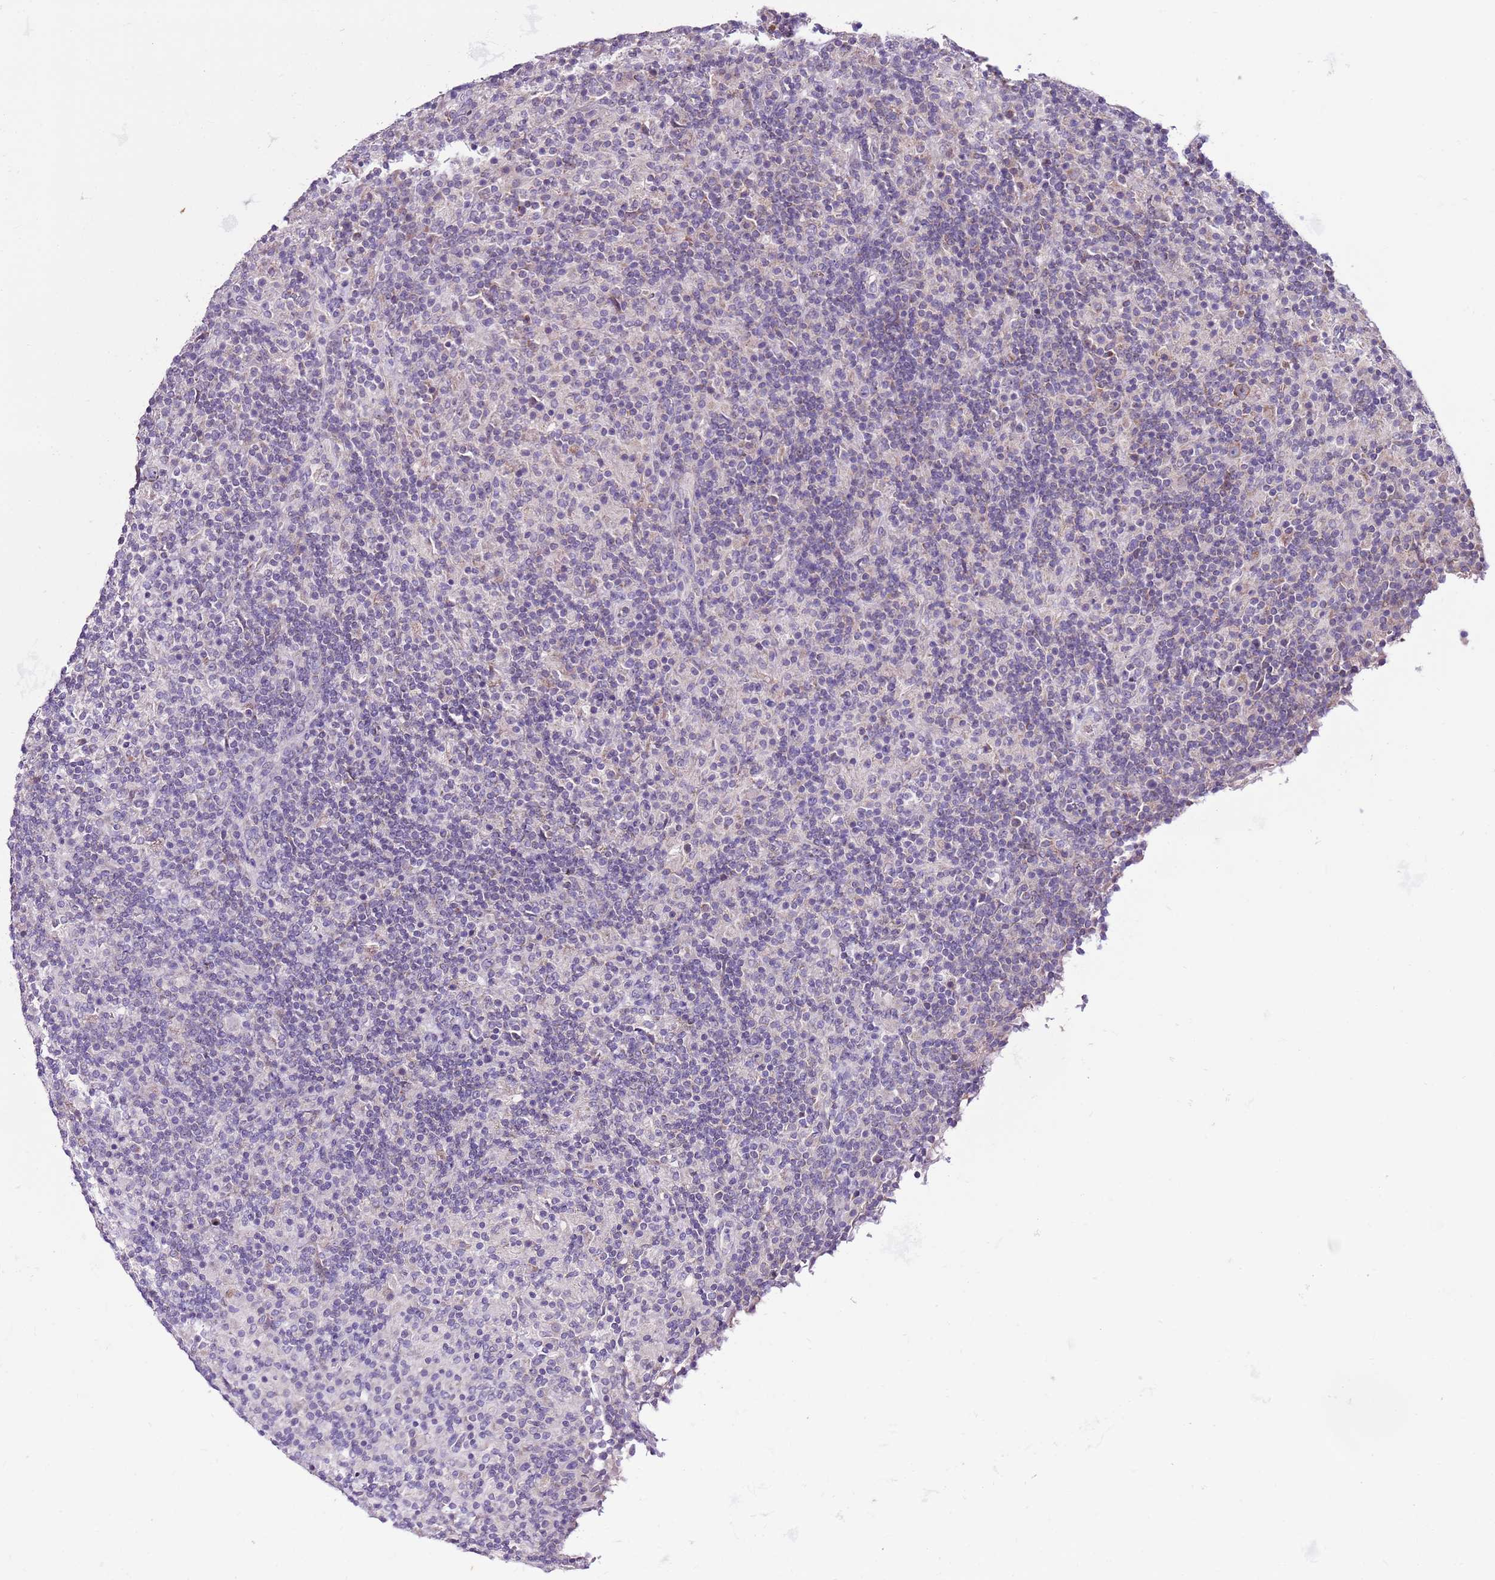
{"staining": {"intensity": "moderate", "quantity": "<25%", "location": "cytoplasmic/membranous"}, "tissue": "lymphoma", "cell_type": "Tumor cells", "image_type": "cancer", "snomed": [{"axis": "morphology", "description": "Hodgkin's disease, NOS"}, {"axis": "topography", "description": "Lymph node"}], "caption": "There is low levels of moderate cytoplasmic/membranous expression in tumor cells of Hodgkin's disease, as demonstrated by immunohistochemical staining (brown color).", "gene": "SMG1", "patient": {"sex": "male", "age": 70}}